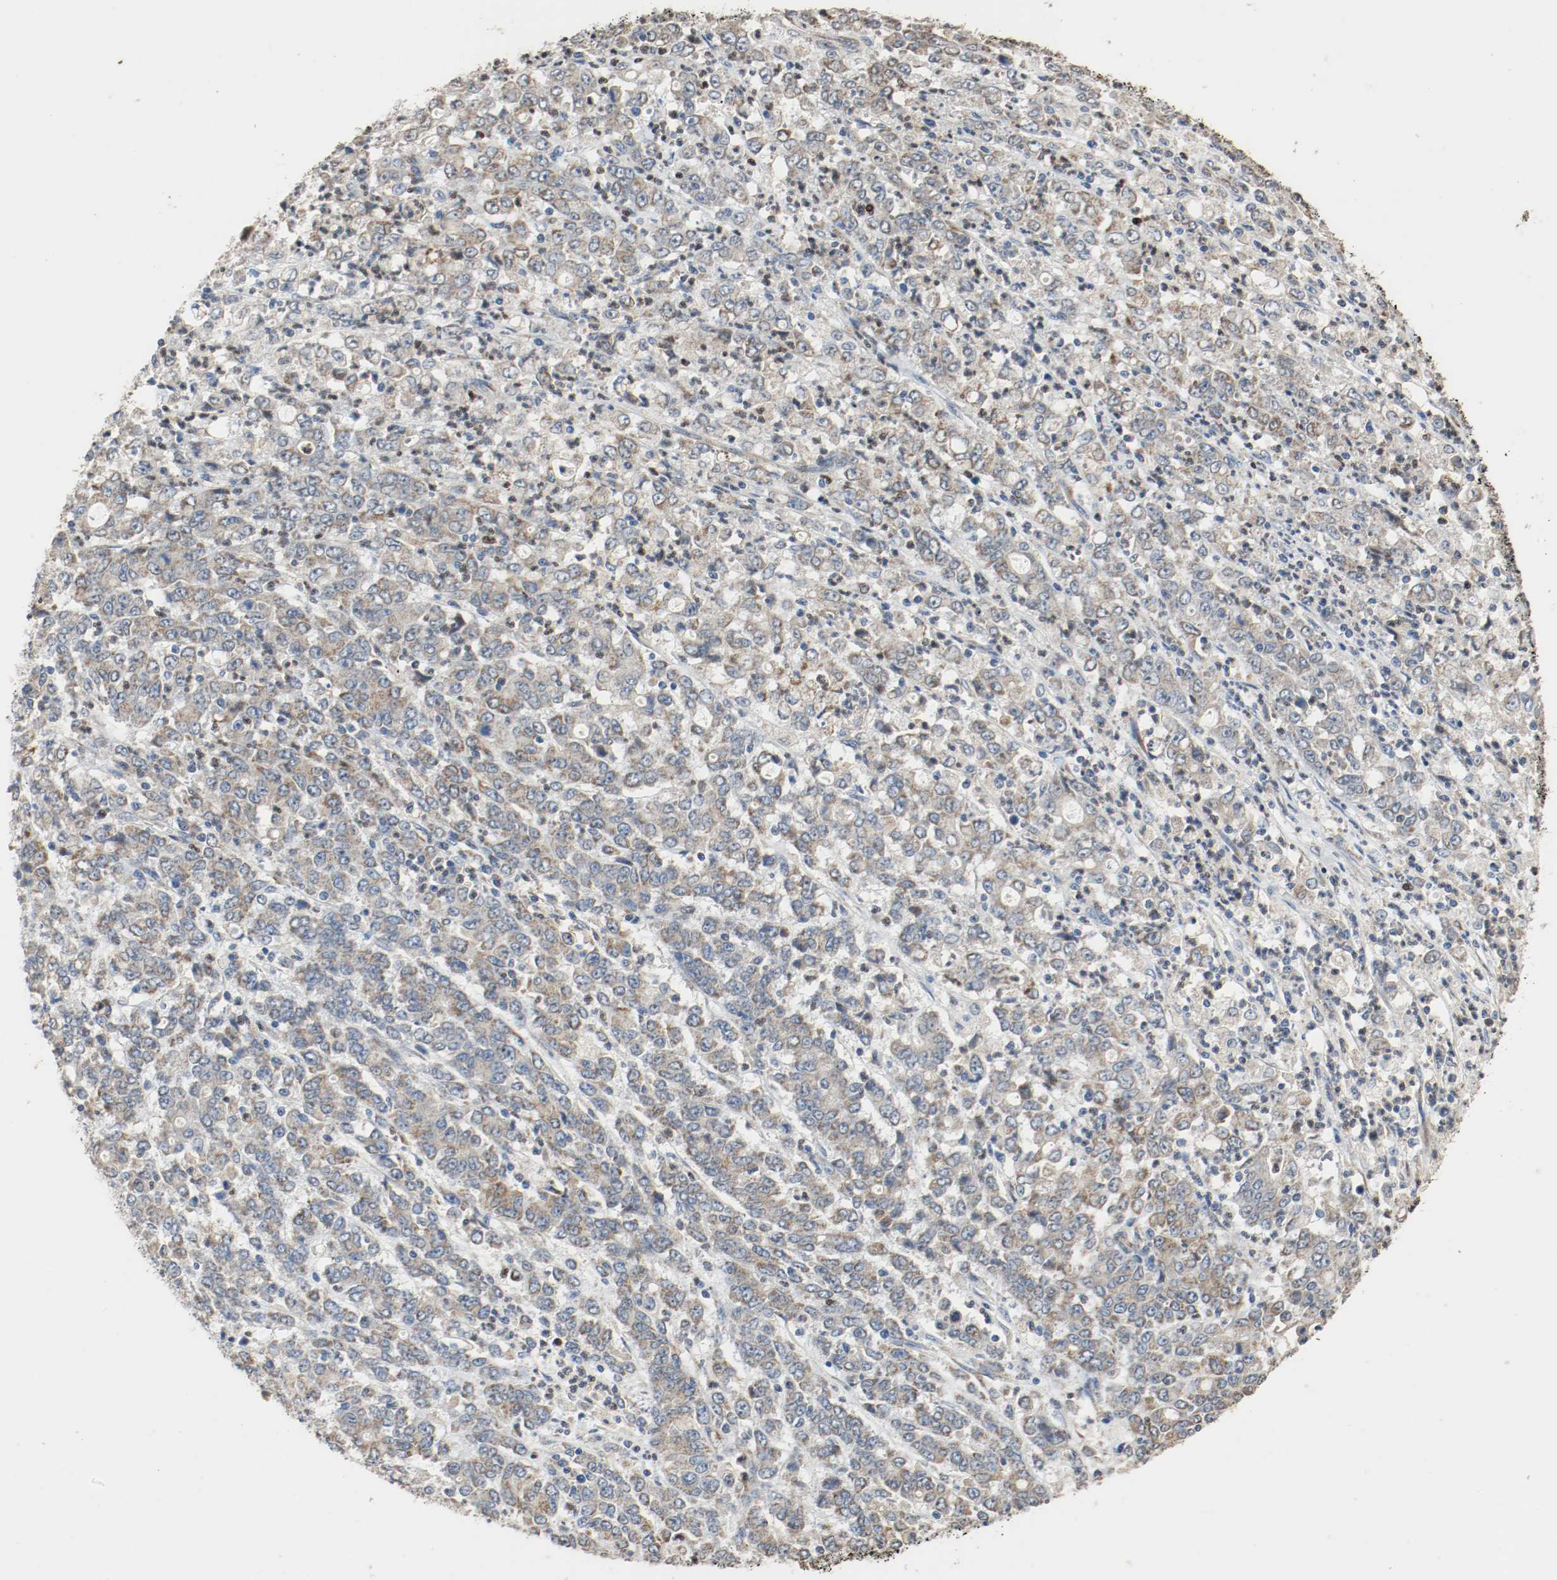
{"staining": {"intensity": "moderate", "quantity": ">75%", "location": "cytoplasmic/membranous"}, "tissue": "stomach cancer", "cell_type": "Tumor cells", "image_type": "cancer", "snomed": [{"axis": "morphology", "description": "Adenocarcinoma, NOS"}, {"axis": "topography", "description": "Stomach, lower"}], "caption": "Stomach cancer (adenocarcinoma) was stained to show a protein in brown. There is medium levels of moderate cytoplasmic/membranous positivity in approximately >75% of tumor cells. (brown staining indicates protein expression, while blue staining denotes nuclei).", "gene": "ALDH4A1", "patient": {"sex": "female", "age": 71}}